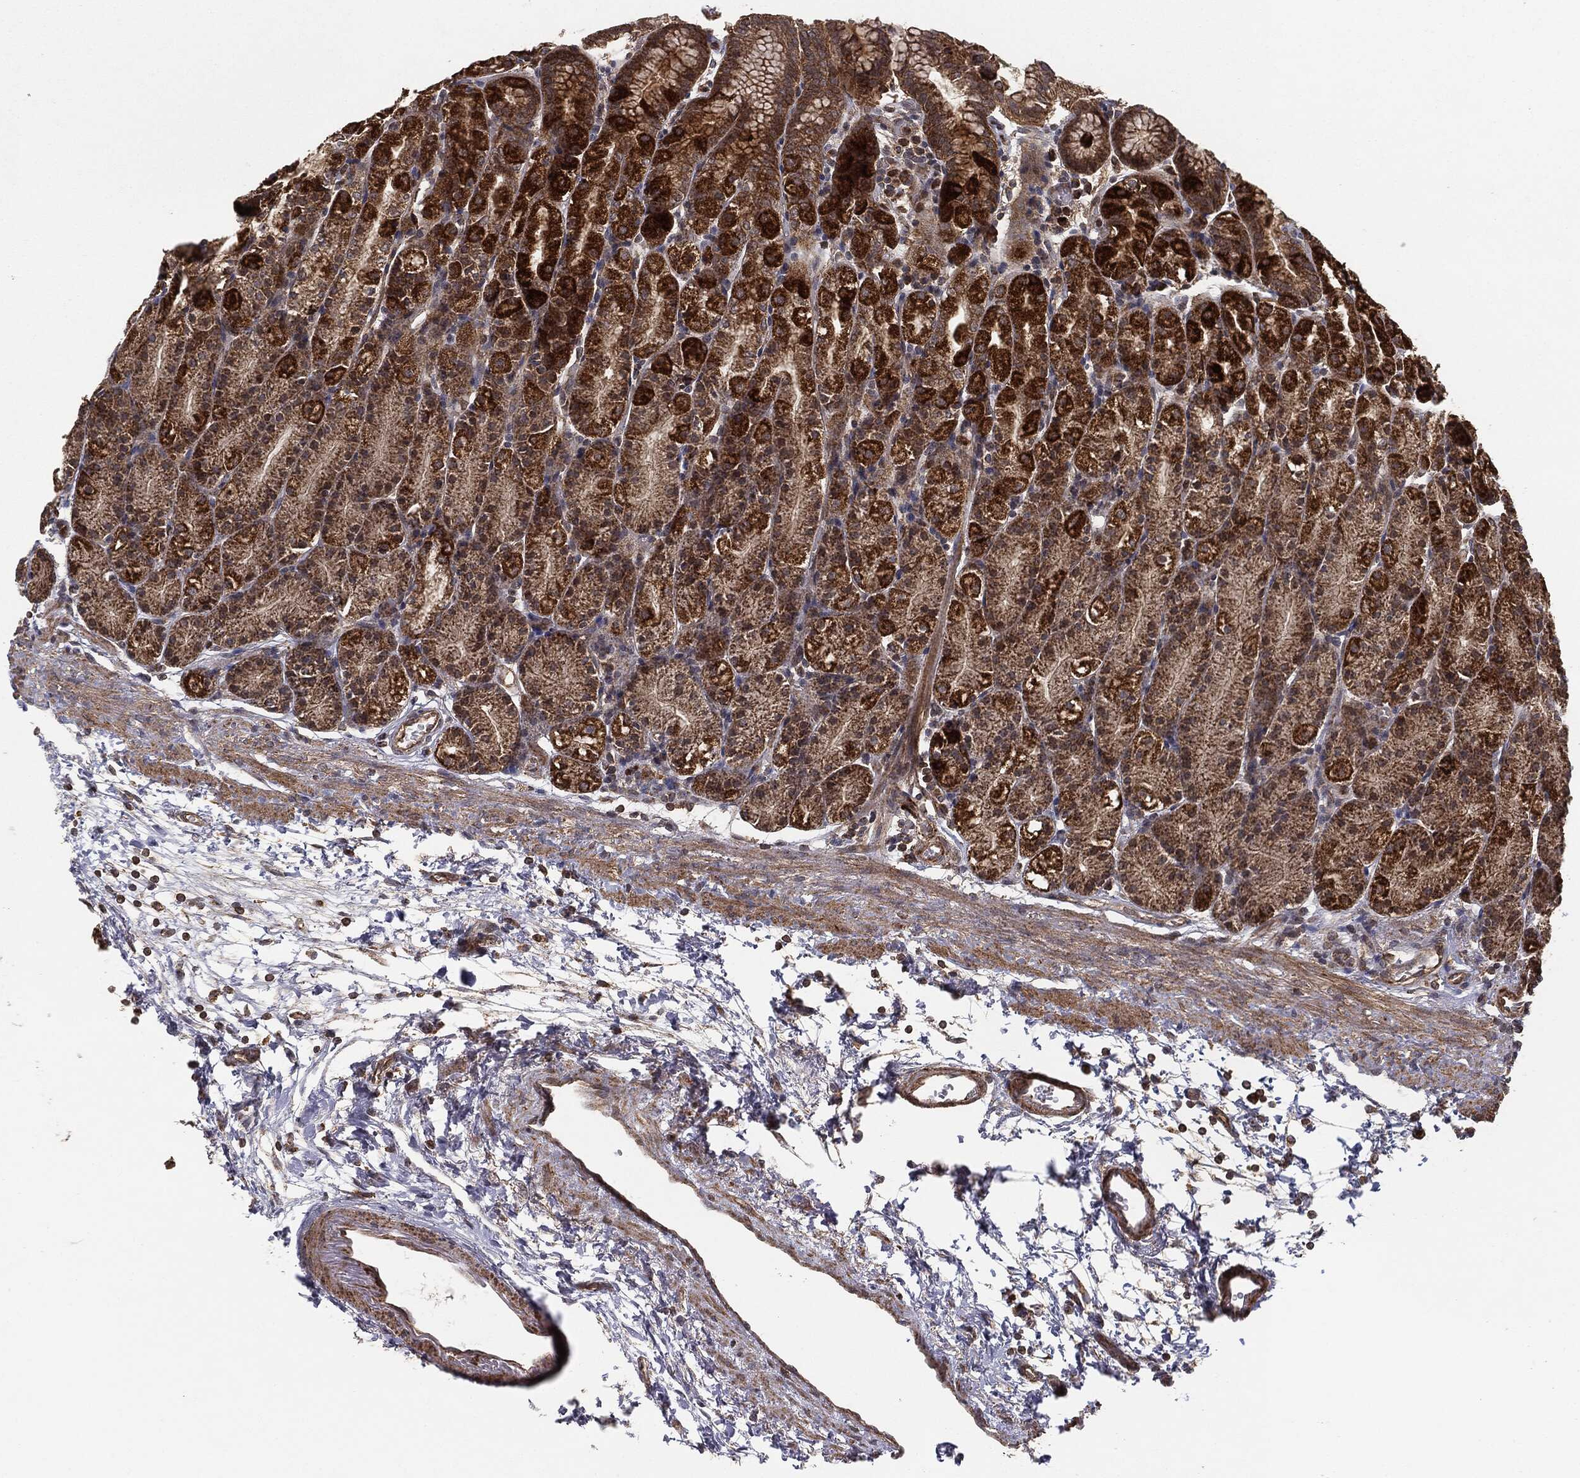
{"staining": {"intensity": "strong", "quantity": "25%-75%", "location": "cytoplasmic/membranous"}, "tissue": "stomach", "cell_type": "Glandular cells", "image_type": "normal", "snomed": [{"axis": "morphology", "description": "Normal tissue, NOS"}, {"axis": "morphology", "description": "Adenocarcinoma, NOS"}, {"axis": "topography", "description": "Stomach"}], "caption": "Immunohistochemical staining of benign human stomach demonstrates high levels of strong cytoplasmic/membranous expression in about 25%-75% of glandular cells.", "gene": "MTOR", "patient": {"sex": "female", "age": 81}}